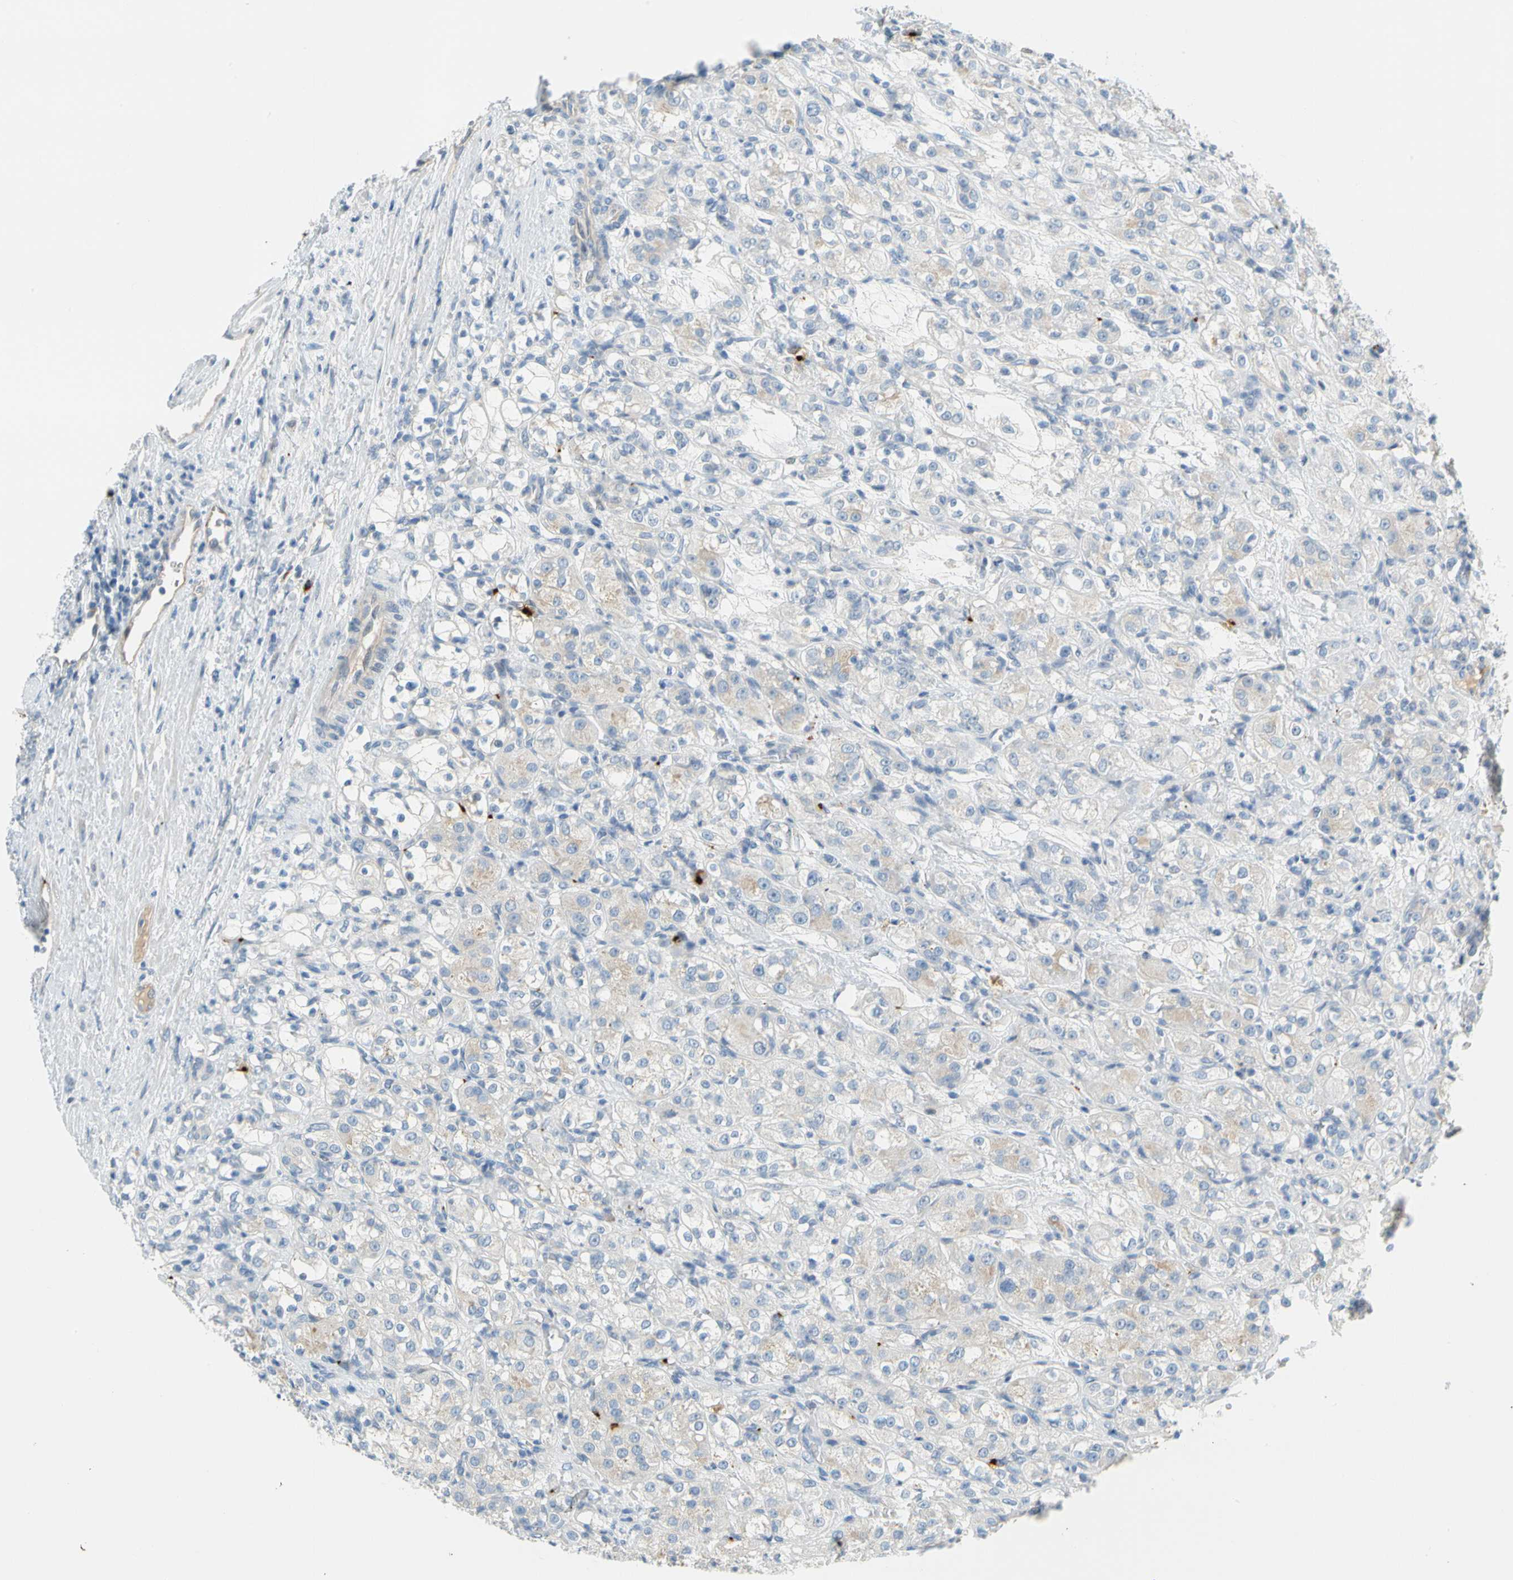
{"staining": {"intensity": "weak", "quantity": "25%-75%", "location": "cytoplasmic/membranous"}, "tissue": "renal cancer", "cell_type": "Tumor cells", "image_type": "cancer", "snomed": [{"axis": "morphology", "description": "Normal tissue, NOS"}, {"axis": "morphology", "description": "Adenocarcinoma, NOS"}, {"axis": "topography", "description": "Kidney"}], "caption": "Weak cytoplasmic/membranous staining is appreciated in approximately 25%-75% of tumor cells in renal cancer (adenocarcinoma). Nuclei are stained in blue.", "gene": "PPBP", "patient": {"sex": "male", "age": 61}}